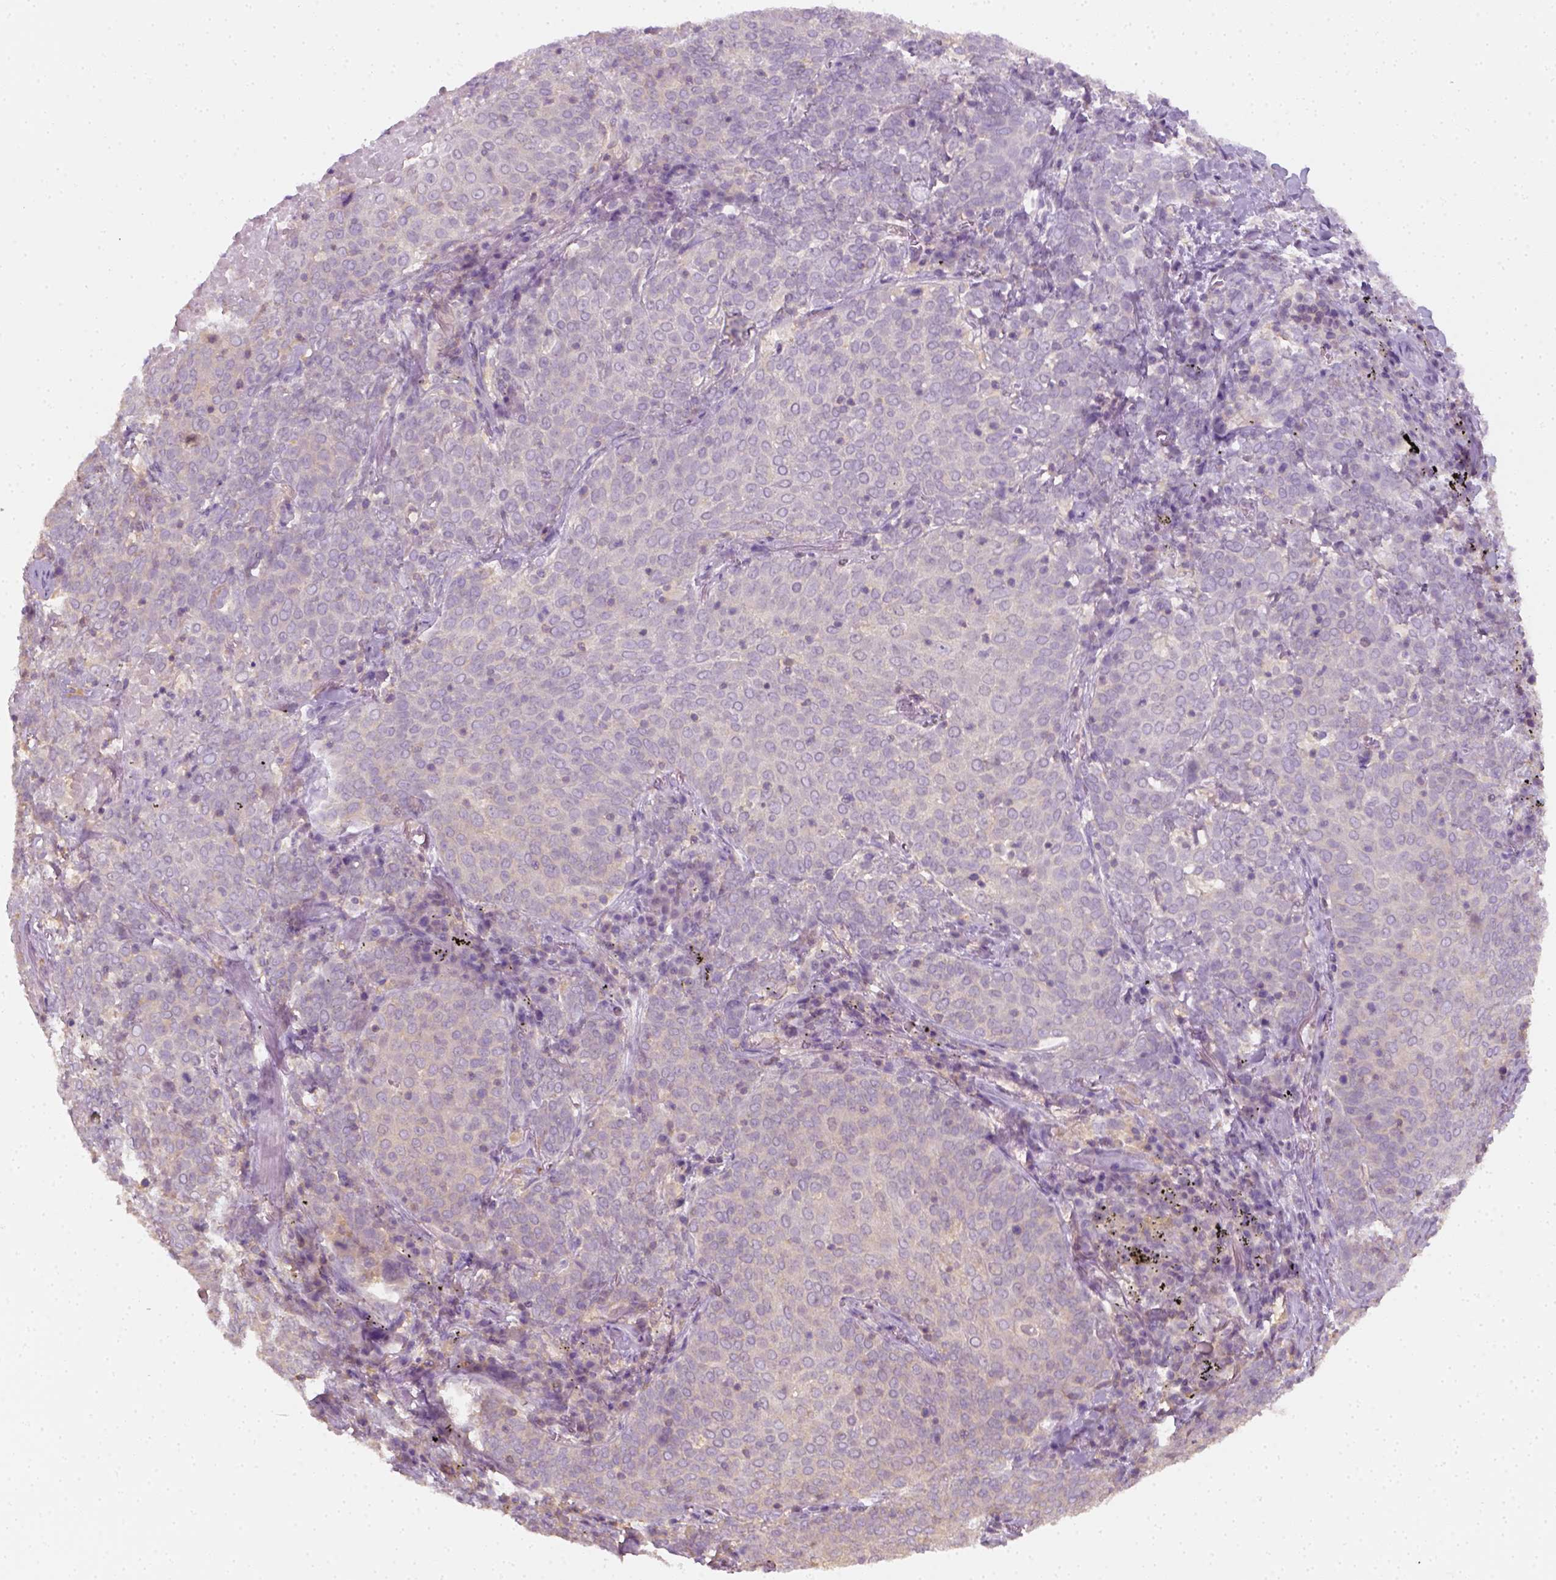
{"staining": {"intensity": "negative", "quantity": "none", "location": "none"}, "tissue": "lung cancer", "cell_type": "Tumor cells", "image_type": "cancer", "snomed": [{"axis": "morphology", "description": "Squamous cell carcinoma, NOS"}, {"axis": "topography", "description": "Lung"}], "caption": "Tumor cells show no significant protein positivity in lung squamous cell carcinoma.", "gene": "EPHB1", "patient": {"sex": "male", "age": 82}}